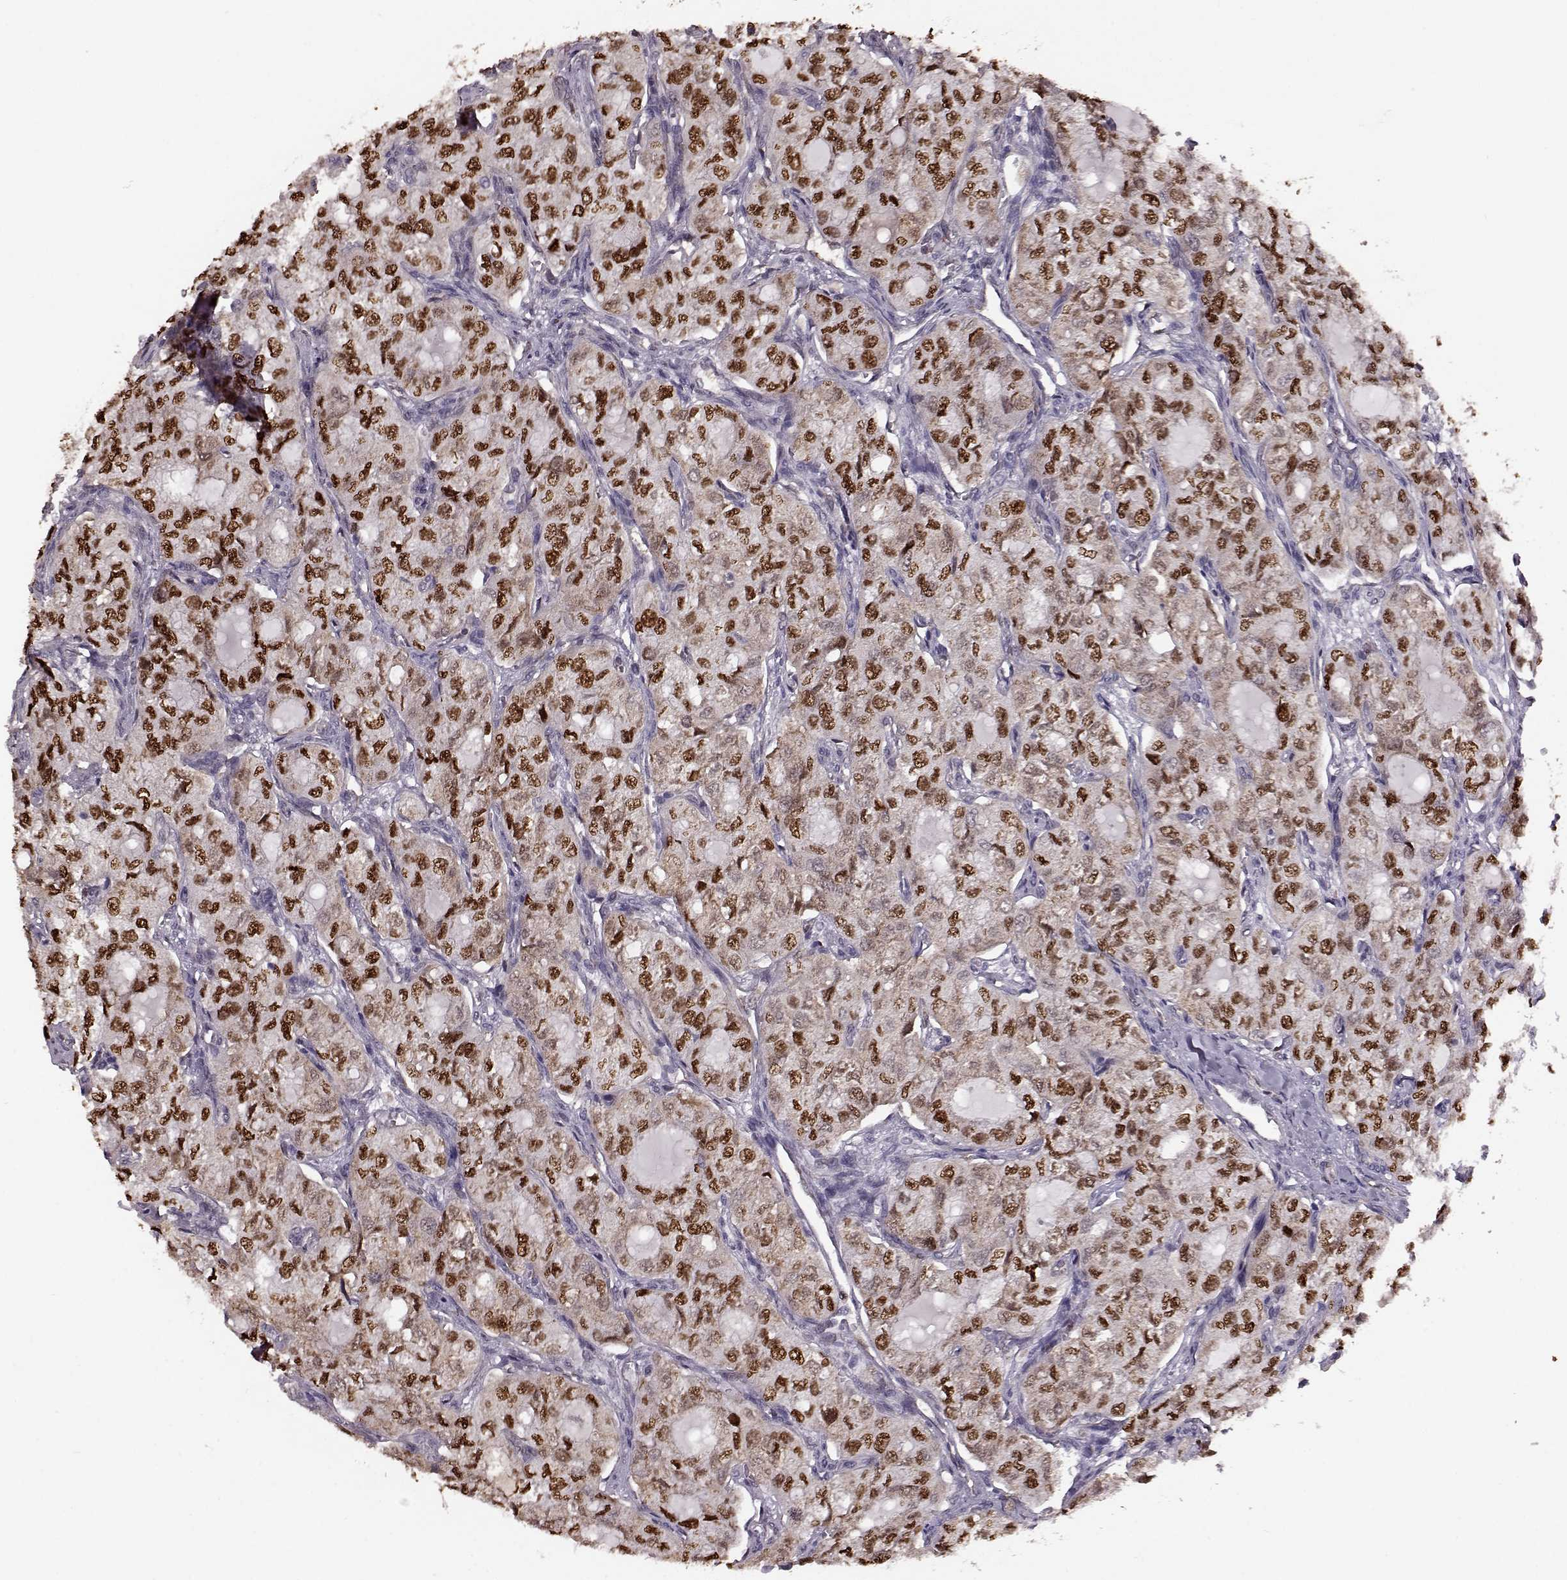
{"staining": {"intensity": "strong", "quantity": ">75%", "location": "nuclear"}, "tissue": "thyroid cancer", "cell_type": "Tumor cells", "image_type": "cancer", "snomed": [{"axis": "morphology", "description": "Follicular adenoma carcinoma, NOS"}, {"axis": "topography", "description": "Thyroid gland"}], "caption": "A histopathology image showing strong nuclear staining in approximately >75% of tumor cells in thyroid follicular adenoma carcinoma, as visualized by brown immunohistochemical staining.", "gene": "KLF6", "patient": {"sex": "male", "age": 75}}